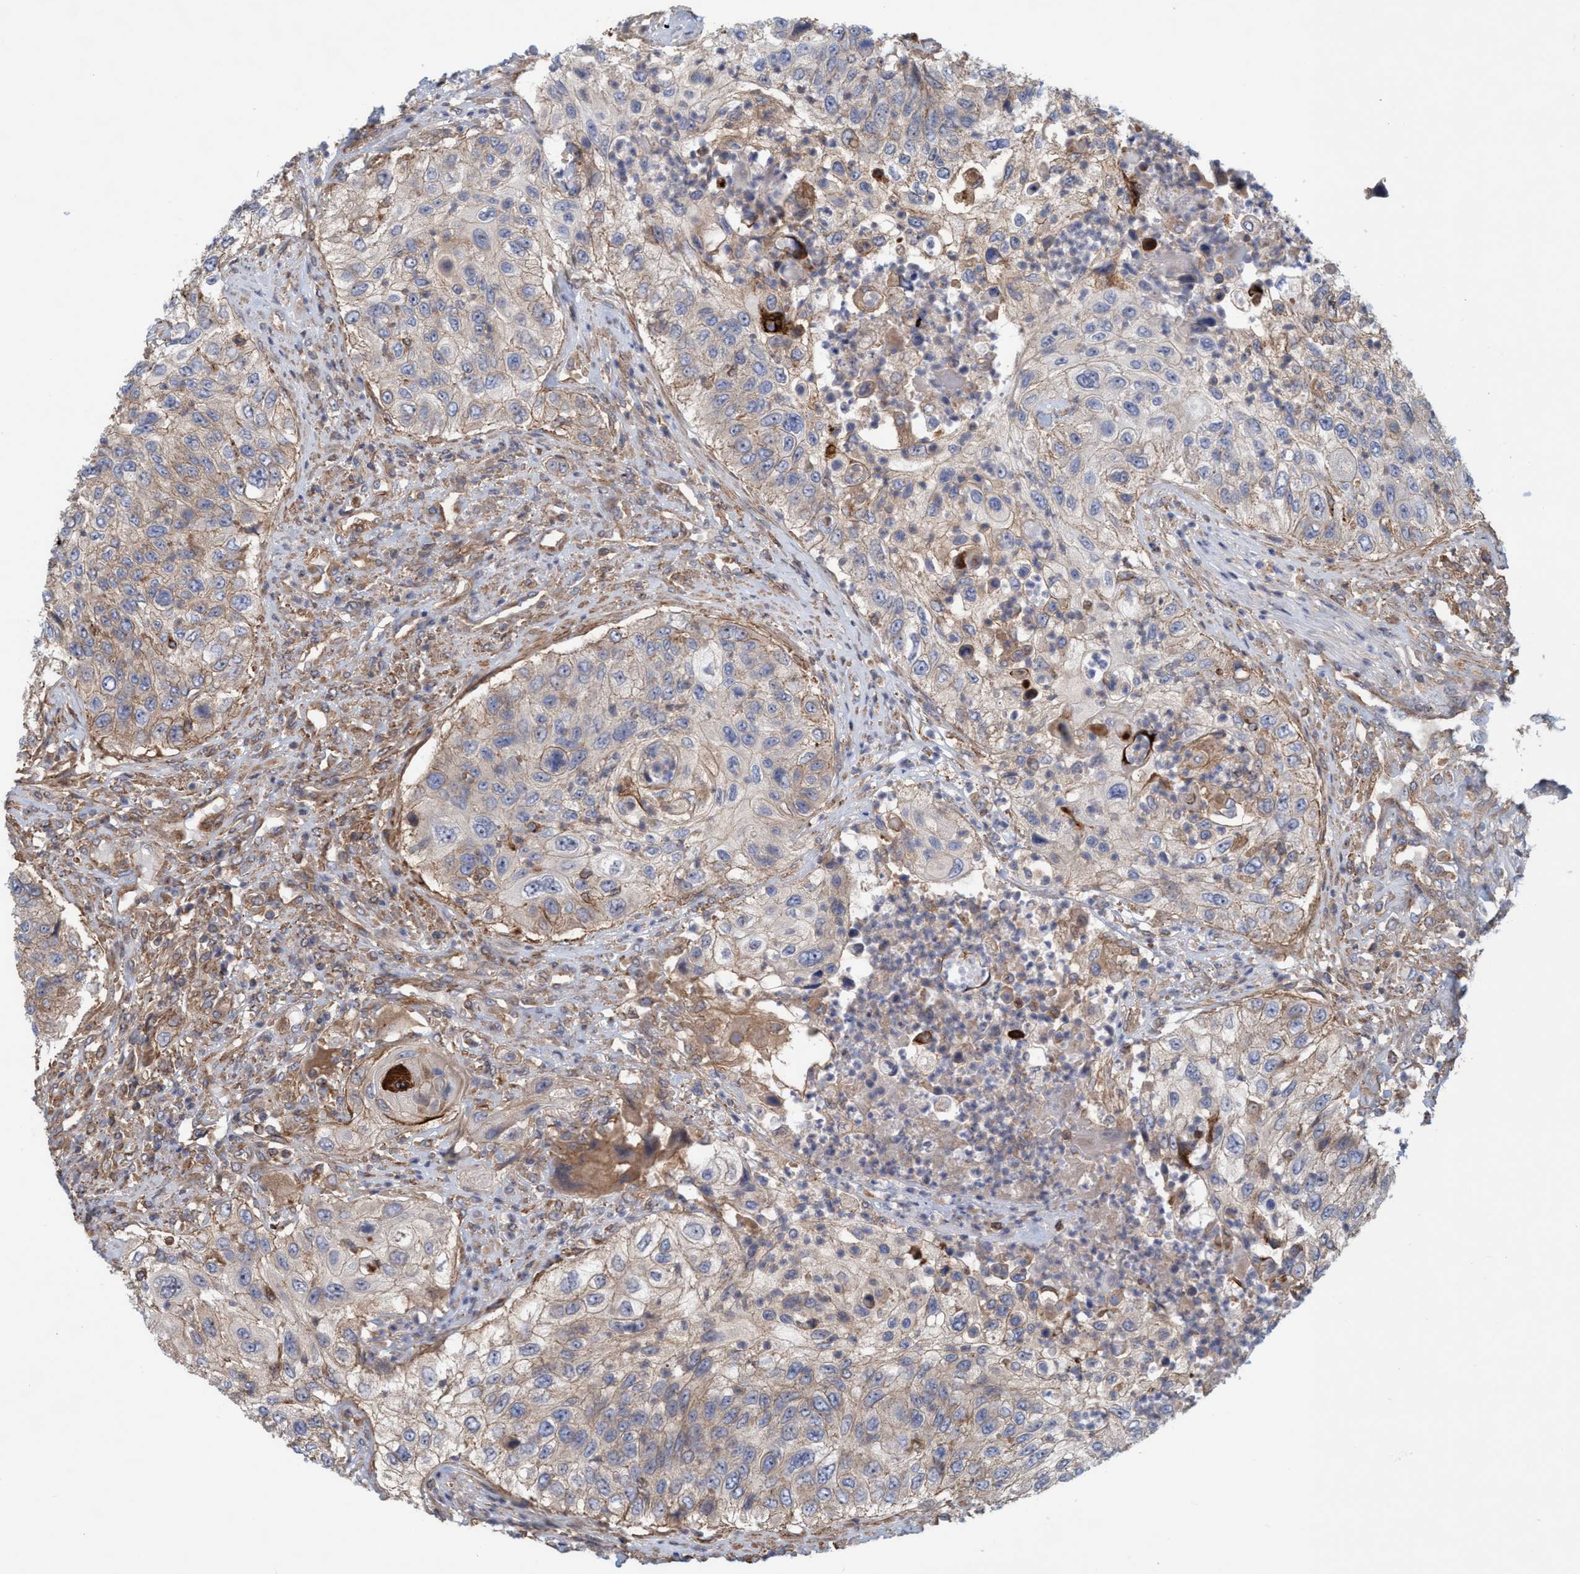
{"staining": {"intensity": "negative", "quantity": "none", "location": "none"}, "tissue": "urothelial cancer", "cell_type": "Tumor cells", "image_type": "cancer", "snomed": [{"axis": "morphology", "description": "Urothelial carcinoma, High grade"}, {"axis": "topography", "description": "Urinary bladder"}], "caption": "This is a micrograph of immunohistochemistry (IHC) staining of high-grade urothelial carcinoma, which shows no positivity in tumor cells.", "gene": "SPECC1", "patient": {"sex": "female", "age": 60}}